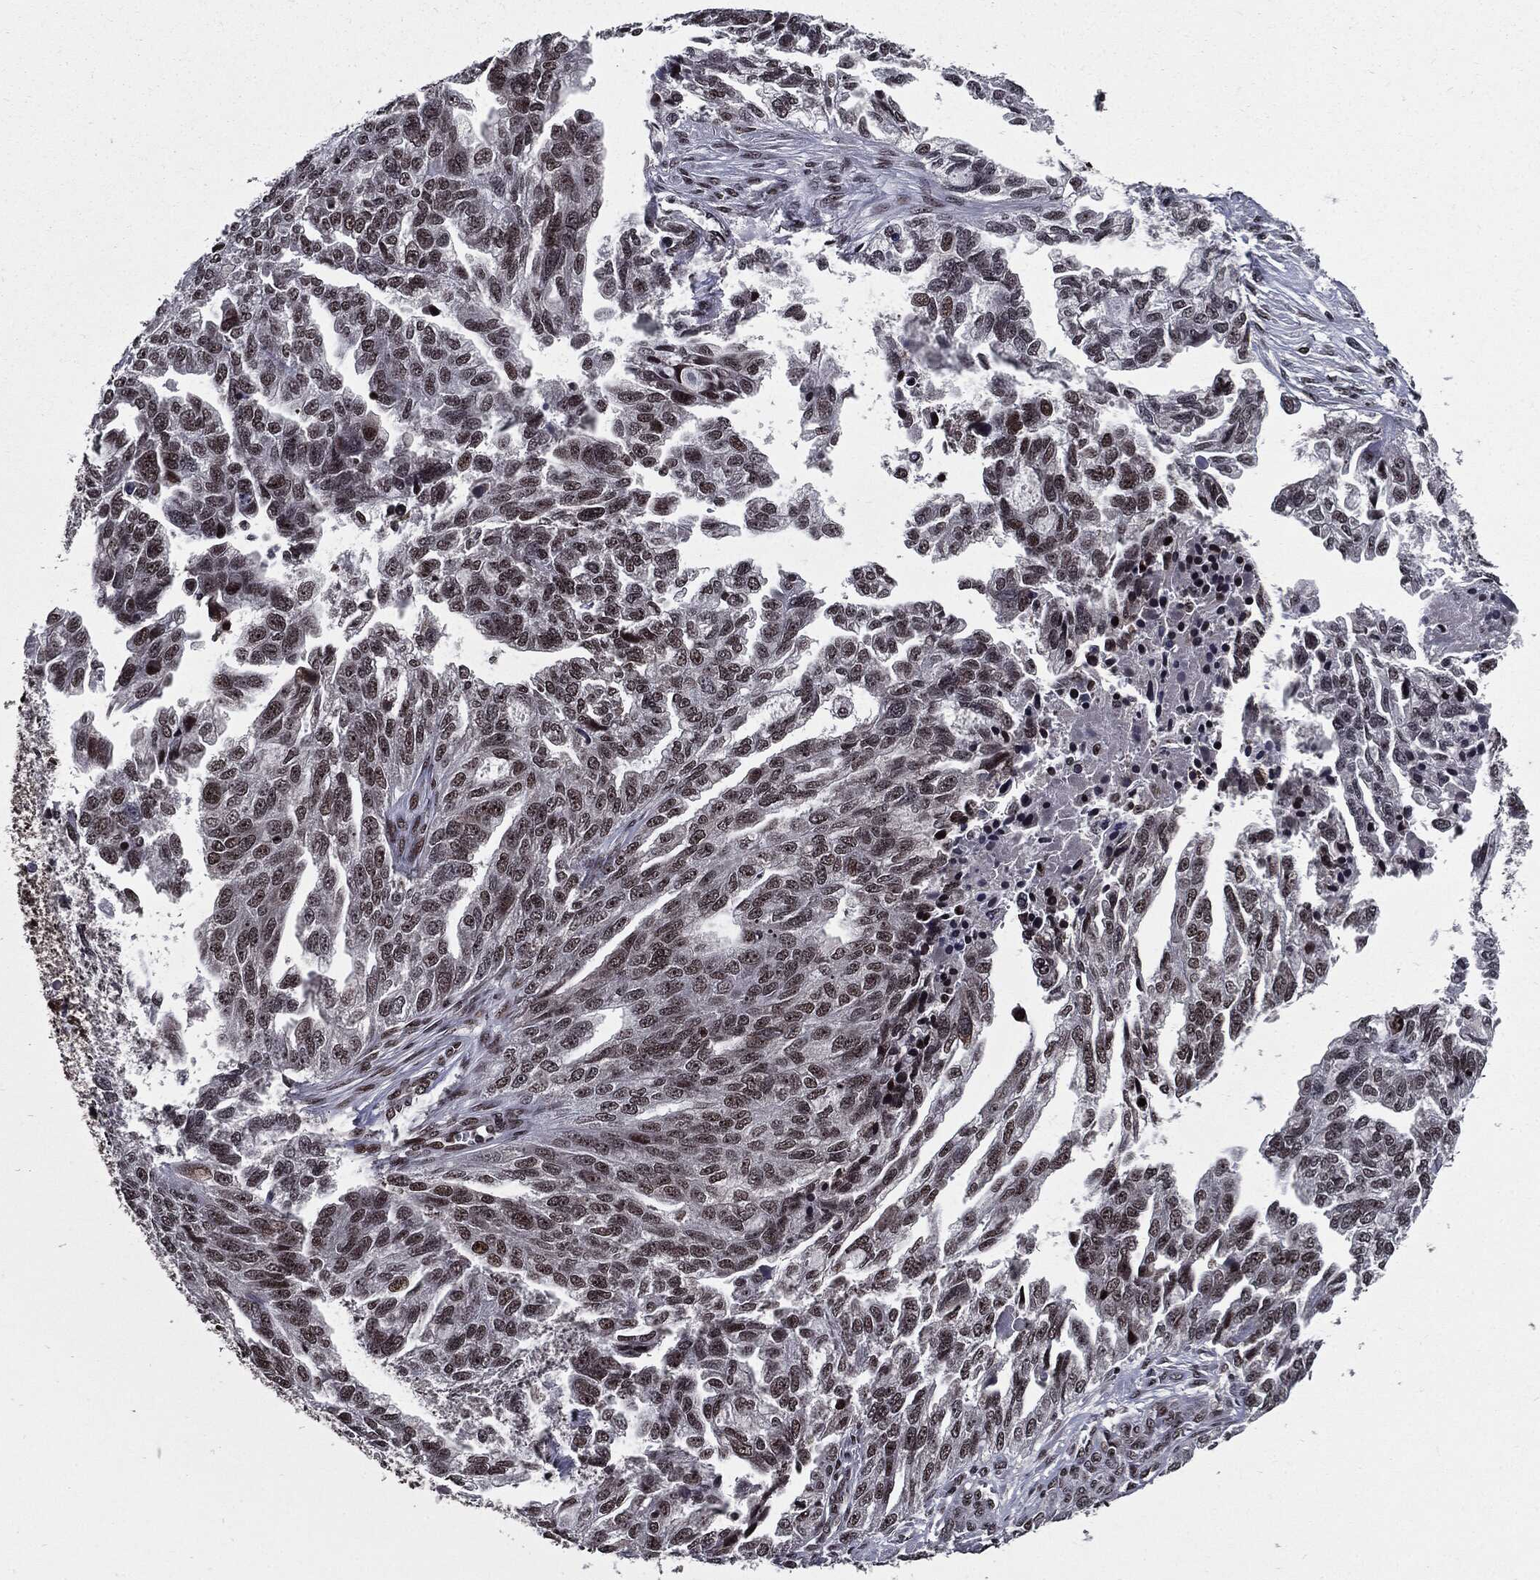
{"staining": {"intensity": "strong", "quantity": "25%-75%", "location": "nuclear"}, "tissue": "ovarian cancer", "cell_type": "Tumor cells", "image_type": "cancer", "snomed": [{"axis": "morphology", "description": "Cystadenocarcinoma, serous, NOS"}, {"axis": "topography", "description": "Ovary"}], "caption": "Serous cystadenocarcinoma (ovarian) stained with DAB (3,3'-diaminobenzidine) IHC shows high levels of strong nuclear staining in about 25%-75% of tumor cells. (brown staining indicates protein expression, while blue staining denotes nuclei).", "gene": "ZFP91", "patient": {"sex": "female", "age": 51}}